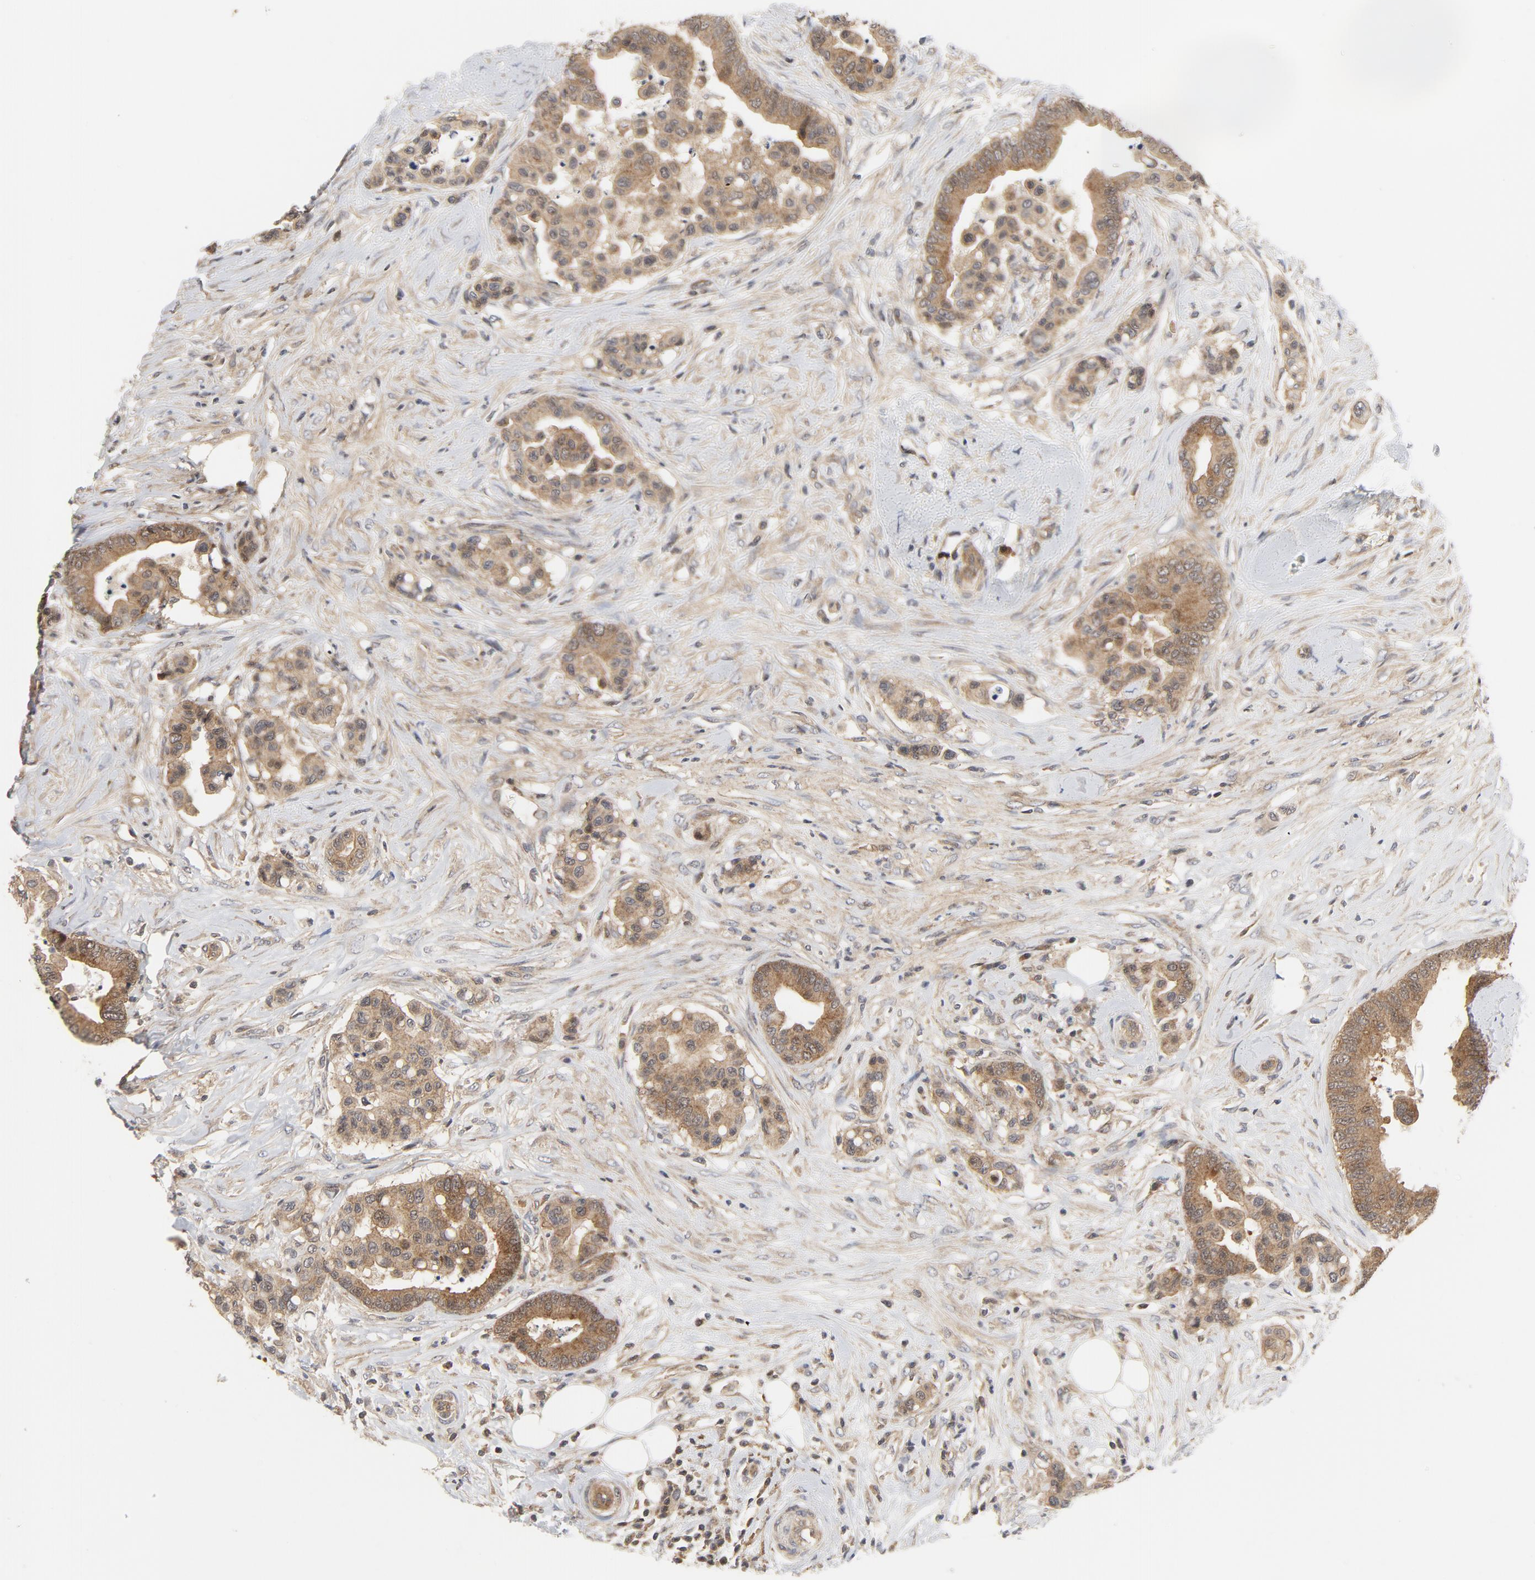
{"staining": {"intensity": "weak", "quantity": ">75%", "location": "cytoplasmic/membranous"}, "tissue": "colorectal cancer", "cell_type": "Tumor cells", "image_type": "cancer", "snomed": [{"axis": "morphology", "description": "Adenocarcinoma, NOS"}, {"axis": "topography", "description": "Colon"}], "caption": "Weak cytoplasmic/membranous positivity is present in approximately >75% of tumor cells in colorectal cancer (adenocarcinoma).", "gene": "MAP2K7", "patient": {"sex": "male", "age": 82}}